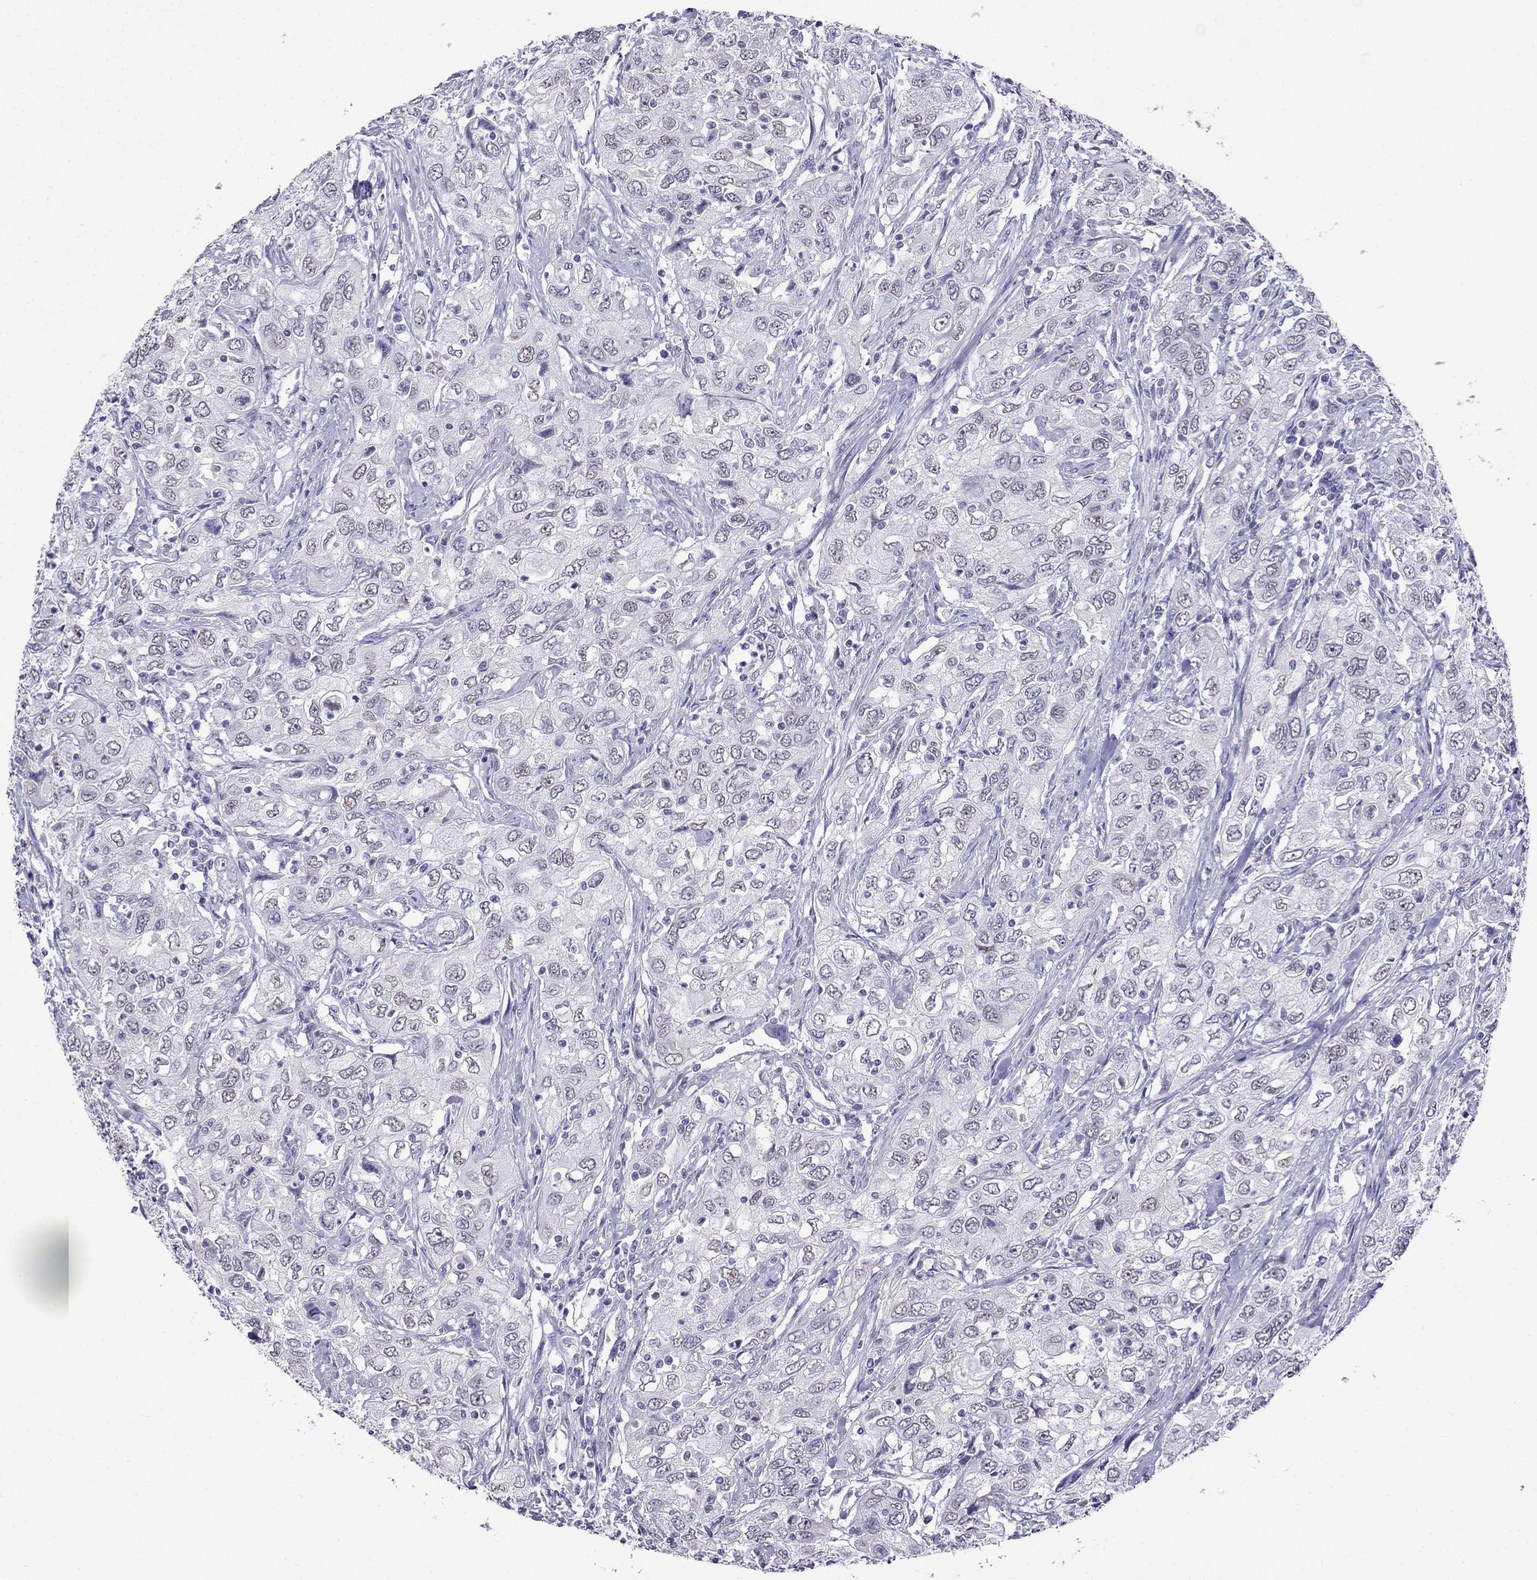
{"staining": {"intensity": "negative", "quantity": "none", "location": "none"}, "tissue": "urothelial cancer", "cell_type": "Tumor cells", "image_type": "cancer", "snomed": [{"axis": "morphology", "description": "Urothelial carcinoma, High grade"}, {"axis": "topography", "description": "Urinary bladder"}], "caption": "Immunohistochemistry (IHC) photomicrograph of neoplastic tissue: urothelial carcinoma (high-grade) stained with DAB (3,3'-diaminobenzidine) shows no significant protein expression in tumor cells. Brightfield microscopy of immunohistochemistry (IHC) stained with DAB (3,3'-diaminobenzidine) (brown) and hematoxylin (blue), captured at high magnification.", "gene": "MGP", "patient": {"sex": "male", "age": 76}}